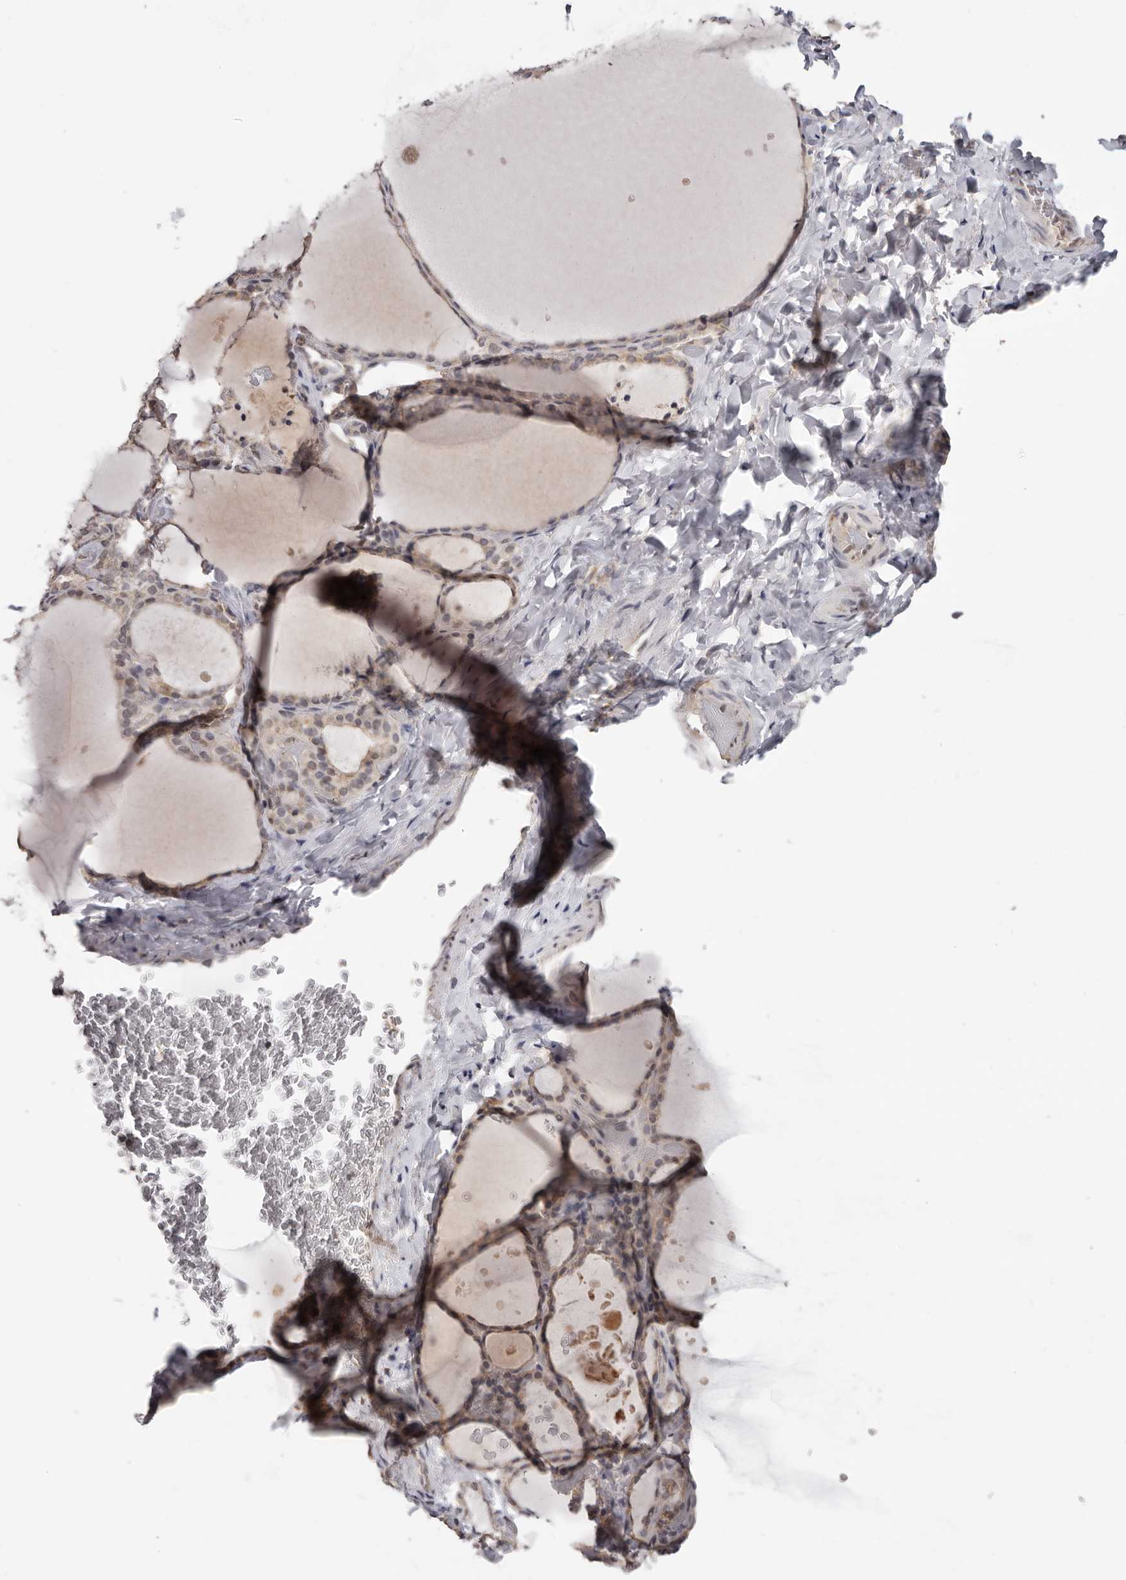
{"staining": {"intensity": "weak", "quantity": "<25%", "location": "cytoplasmic/membranous"}, "tissue": "thyroid gland", "cell_type": "Glandular cells", "image_type": "normal", "snomed": [{"axis": "morphology", "description": "Normal tissue, NOS"}, {"axis": "topography", "description": "Thyroid gland"}], "caption": "A high-resolution photomicrograph shows immunohistochemistry staining of normal thyroid gland, which exhibits no significant staining in glandular cells.", "gene": "MOGAT2", "patient": {"sex": "female", "age": 44}}